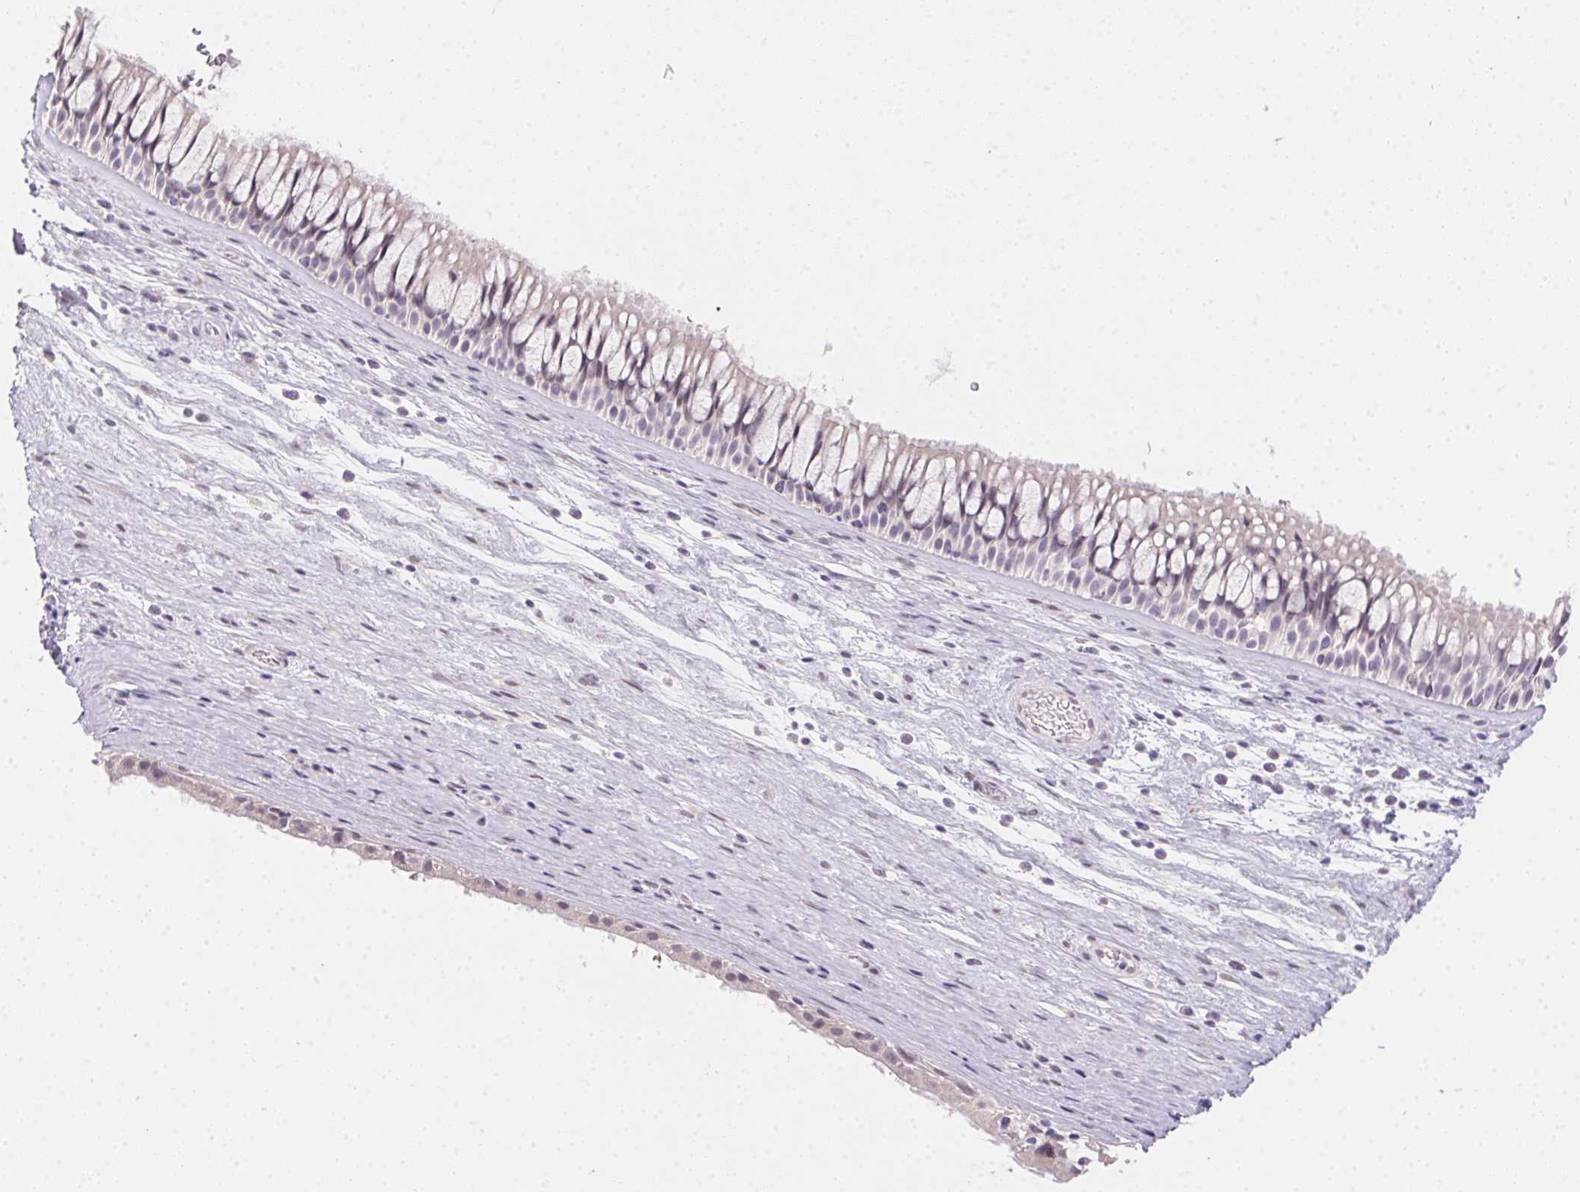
{"staining": {"intensity": "weak", "quantity": "<25%", "location": "nuclear"}, "tissue": "nasopharynx", "cell_type": "Respiratory epithelial cells", "image_type": "normal", "snomed": [{"axis": "morphology", "description": "Normal tissue, NOS"}, {"axis": "topography", "description": "Nasopharynx"}], "caption": "DAB immunohistochemical staining of unremarkable human nasopharynx demonstrates no significant positivity in respiratory epithelial cells.", "gene": "MORC1", "patient": {"sex": "male", "age": 74}}